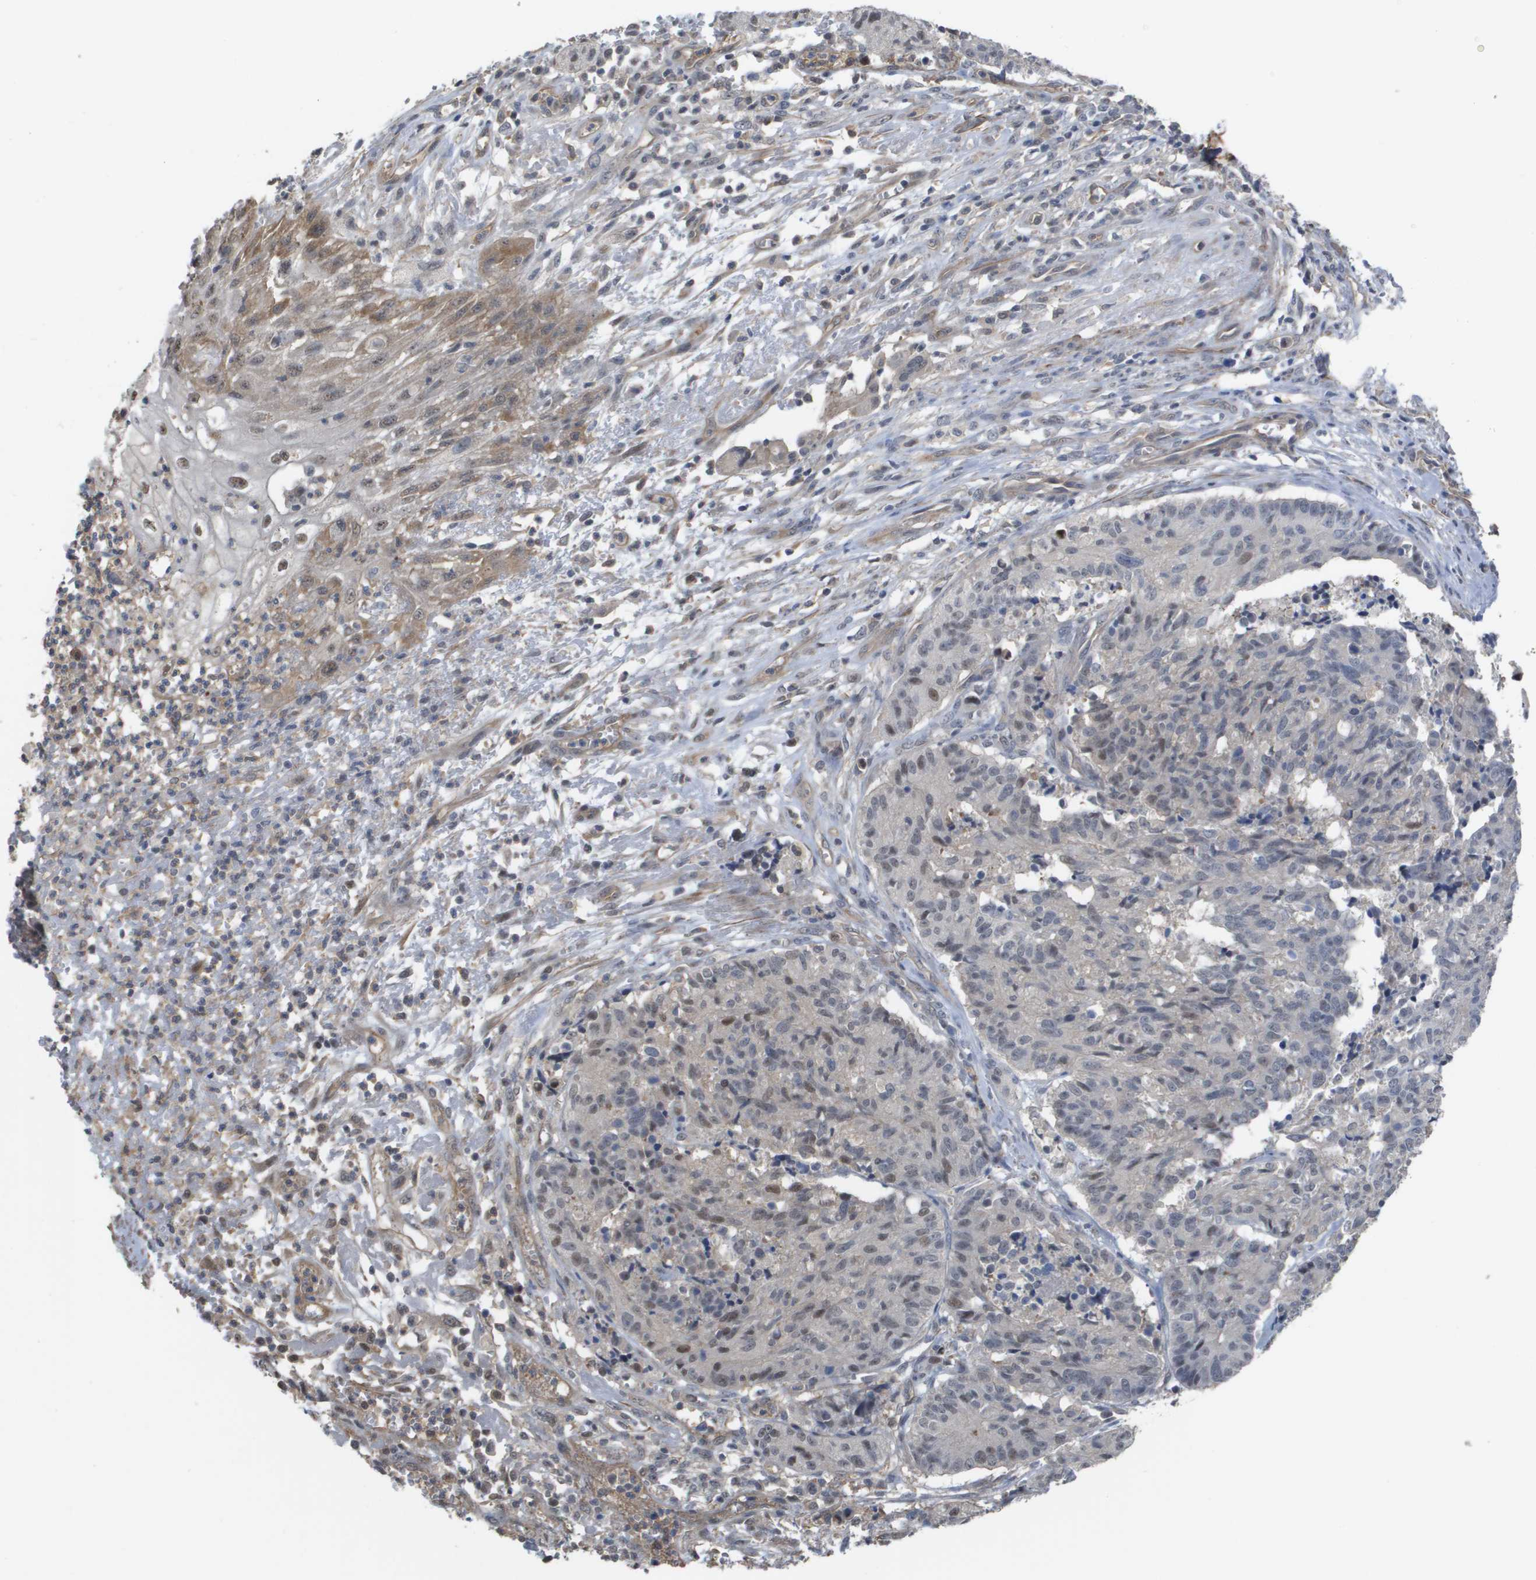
{"staining": {"intensity": "weak", "quantity": "<25%", "location": "nuclear"}, "tissue": "cervical cancer", "cell_type": "Tumor cells", "image_type": "cancer", "snomed": [{"axis": "morphology", "description": "Squamous cell carcinoma, NOS"}, {"axis": "topography", "description": "Cervix"}], "caption": "High magnification brightfield microscopy of cervical squamous cell carcinoma stained with DAB (brown) and counterstained with hematoxylin (blue): tumor cells show no significant staining.", "gene": "RNF112", "patient": {"sex": "female", "age": 35}}